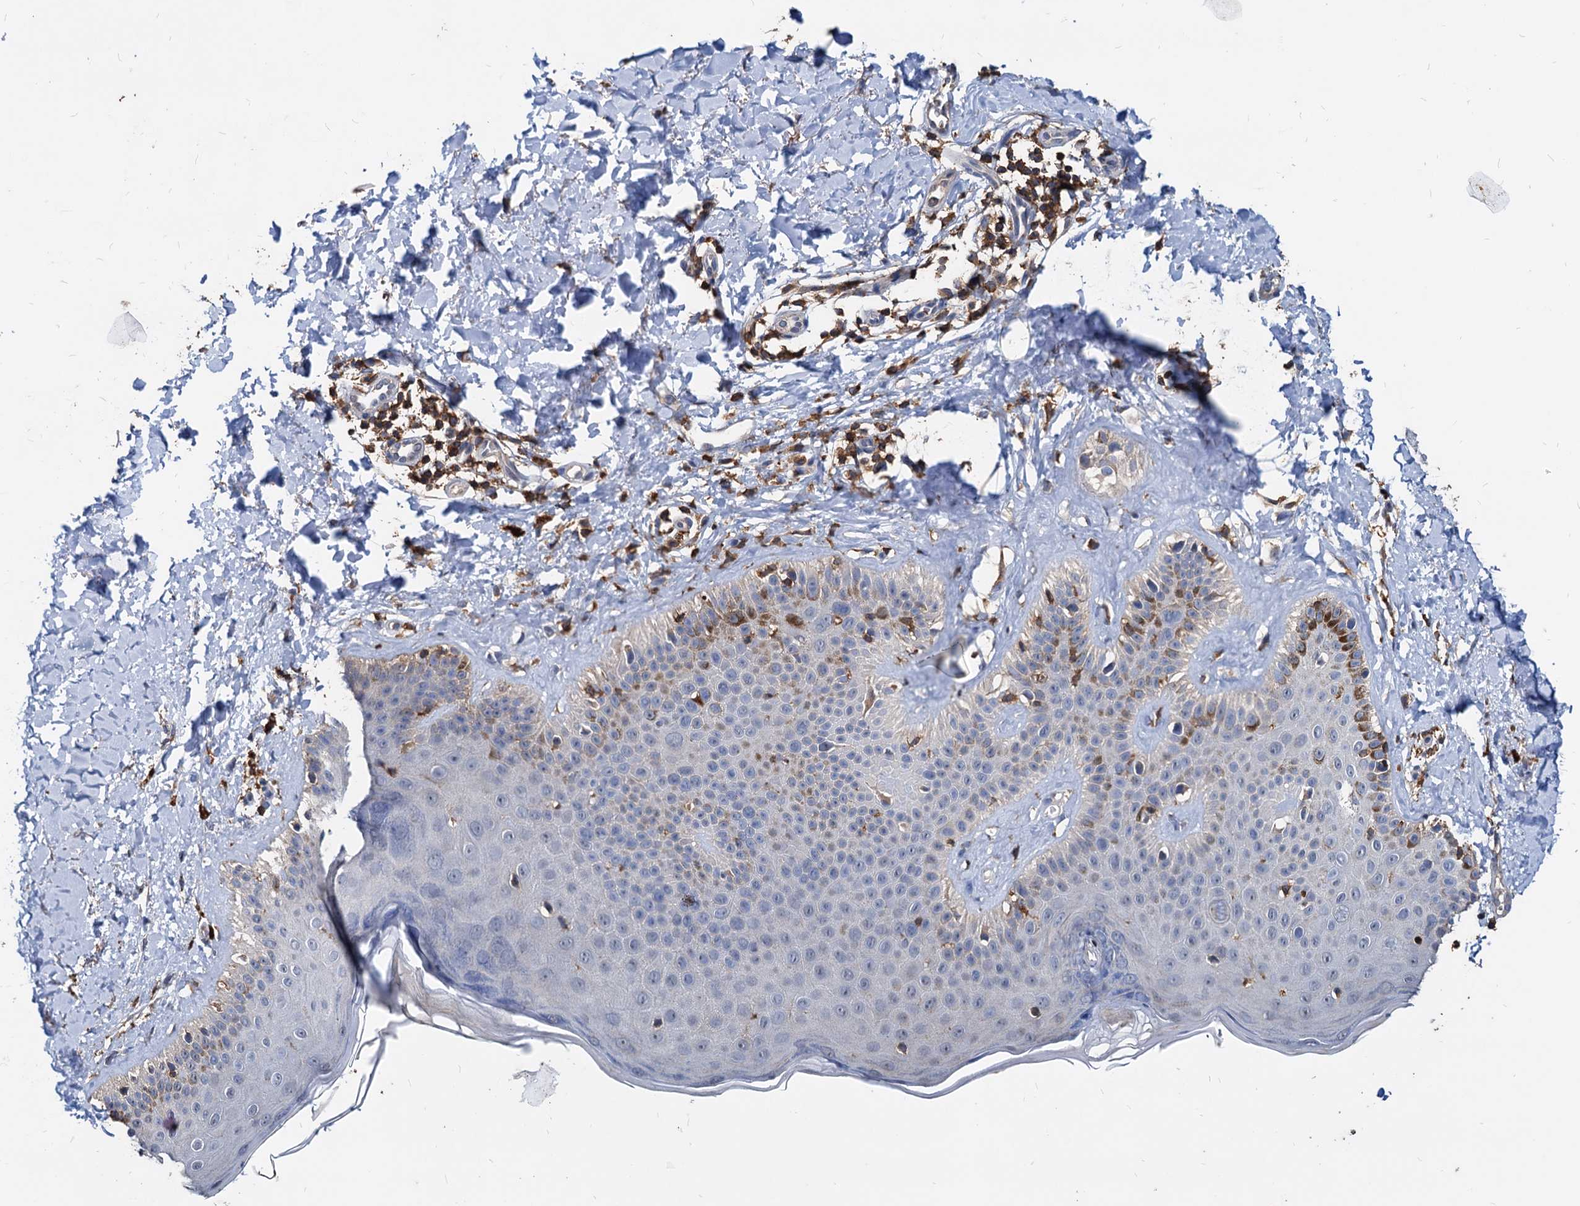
{"staining": {"intensity": "moderate", "quantity": ">75%", "location": "cytoplasmic/membranous"}, "tissue": "skin", "cell_type": "Fibroblasts", "image_type": "normal", "snomed": [{"axis": "morphology", "description": "Normal tissue, NOS"}, {"axis": "topography", "description": "Skin"}], "caption": "Immunohistochemical staining of benign human skin reveals medium levels of moderate cytoplasmic/membranous positivity in about >75% of fibroblasts.", "gene": "LCP2", "patient": {"sex": "male", "age": 52}}